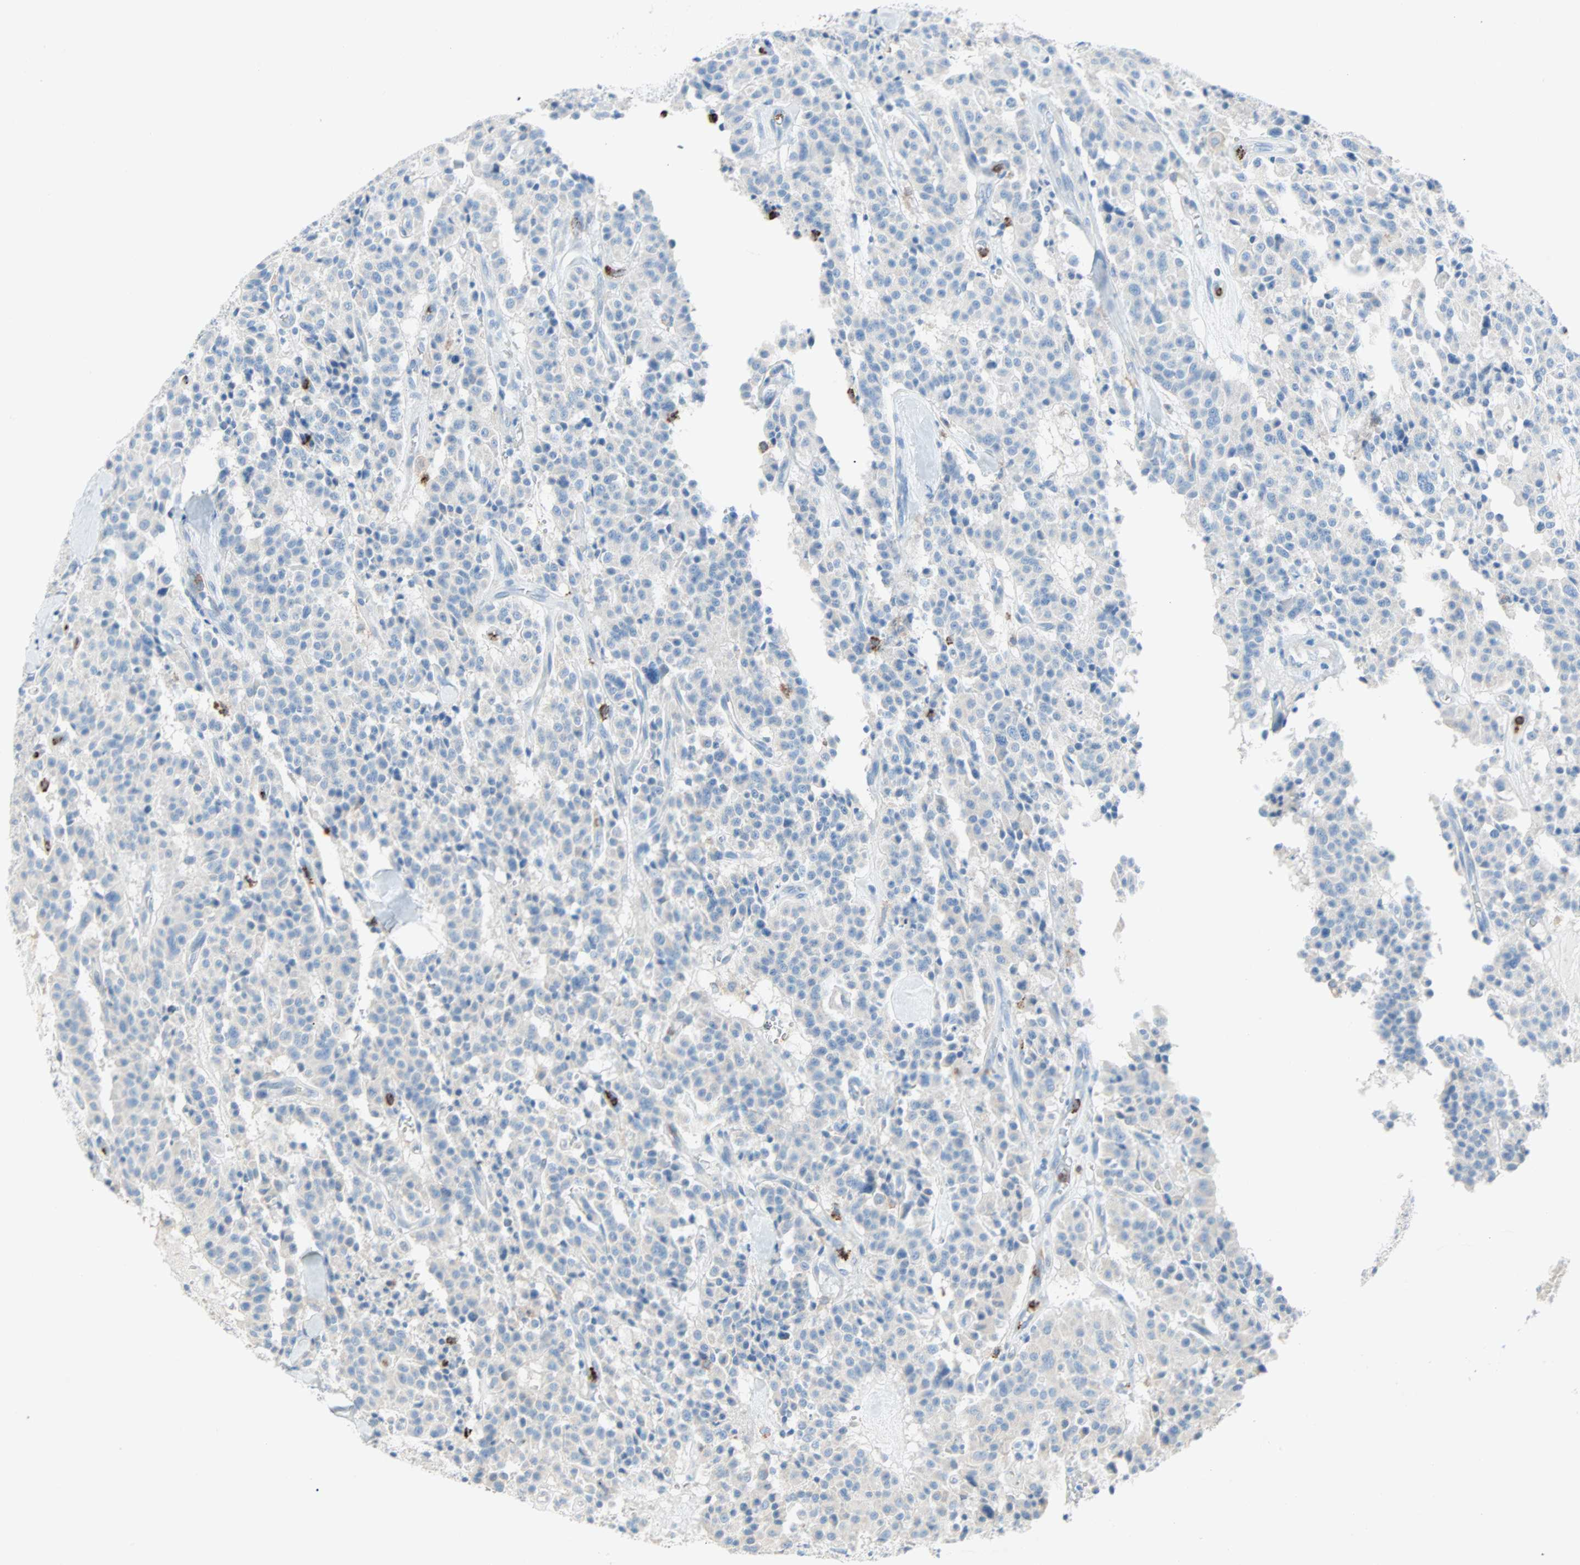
{"staining": {"intensity": "negative", "quantity": "none", "location": "none"}, "tissue": "carcinoid", "cell_type": "Tumor cells", "image_type": "cancer", "snomed": [{"axis": "morphology", "description": "Carcinoid, malignant, NOS"}, {"axis": "topography", "description": "Lung"}], "caption": "An image of human carcinoid is negative for staining in tumor cells. The staining was performed using DAB to visualize the protein expression in brown, while the nuclei were stained in blue with hematoxylin (Magnification: 20x).", "gene": "CLEC4A", "patient": {"sex": "male", "age": 30}}